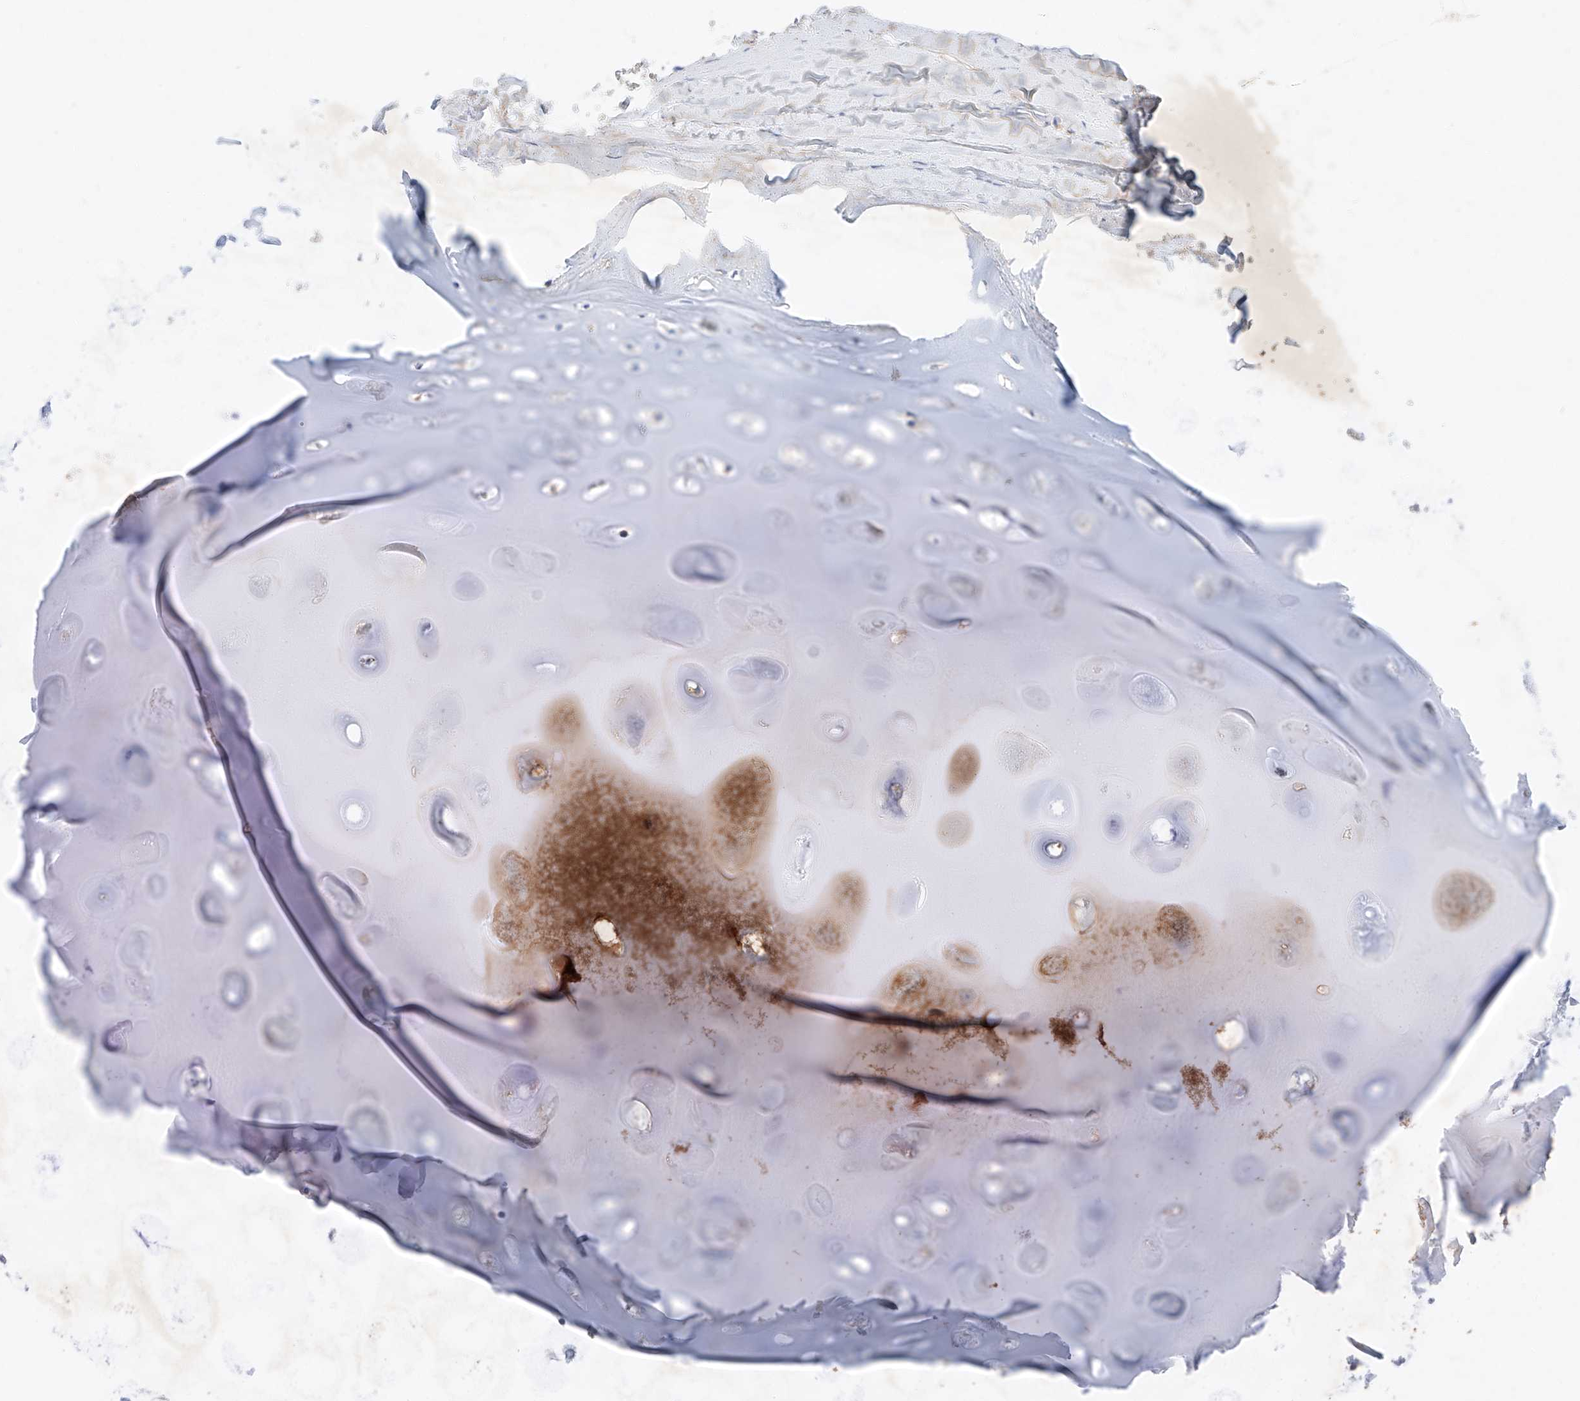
{"staining": {"intensity": "negative", "quantity": "none", "location": "none"}, "tissue": "adipose tissue", "cell_type": "Adipocytes", "image_type": "normal", "snomed": [{"axis": "morphology", "description": "Normal tissue, NOS"}, {"axis": "topography", "description": "Cartilage tissue"}], "caption": "Immunohistochemistry (IHC) photomicrograph of benign human adipose tissue stained for a protein (brown), which displays no staining in adipocytes.", "gene": "FASTK", "patient": {"sex": "female", "age": 63}}